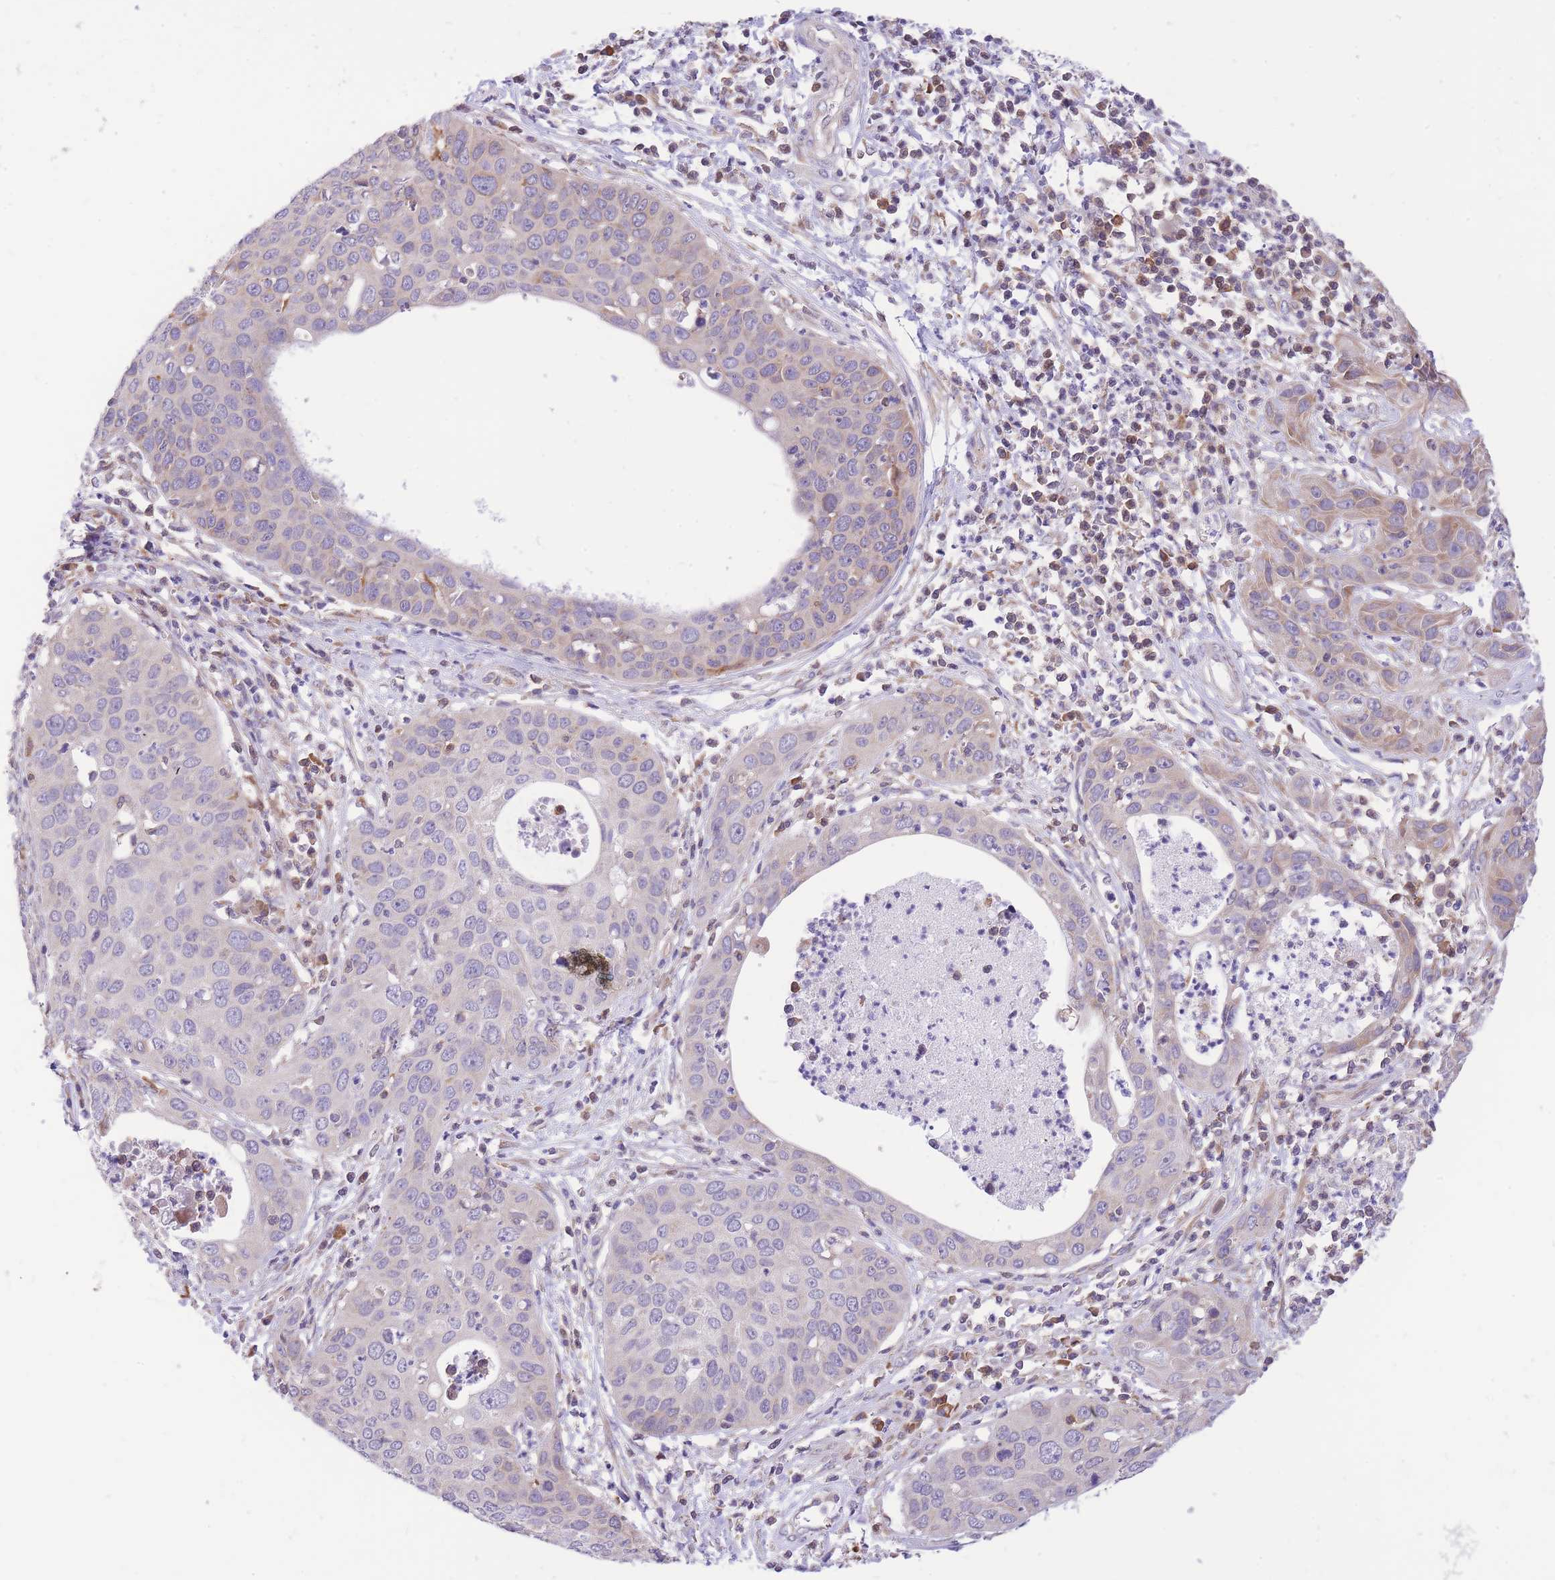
{"staining": {"intensity": "negative", "quantity": "none", "location": "none"}, "tissue": "cervical cancer", "cell_type": "Tumor cells", "image_type": "cancer", "snomed": [{"axis": "morphology", "description": "Squamous cell carcinoma, NOS"}, {"axis": "topography", "description": "Cervix"}], "caption": "High magnification brightfield microscopy of cervical squamous cell carcinoma stained with DAB (brown) and counterstained with hematoxylin (blue): tumor cells show no significant staining. (Immunohistochemistry, brightfield microscopy, high magnification).", "gene": "TOPAZ1", "patient": {"sex": "female", "age": 36}}